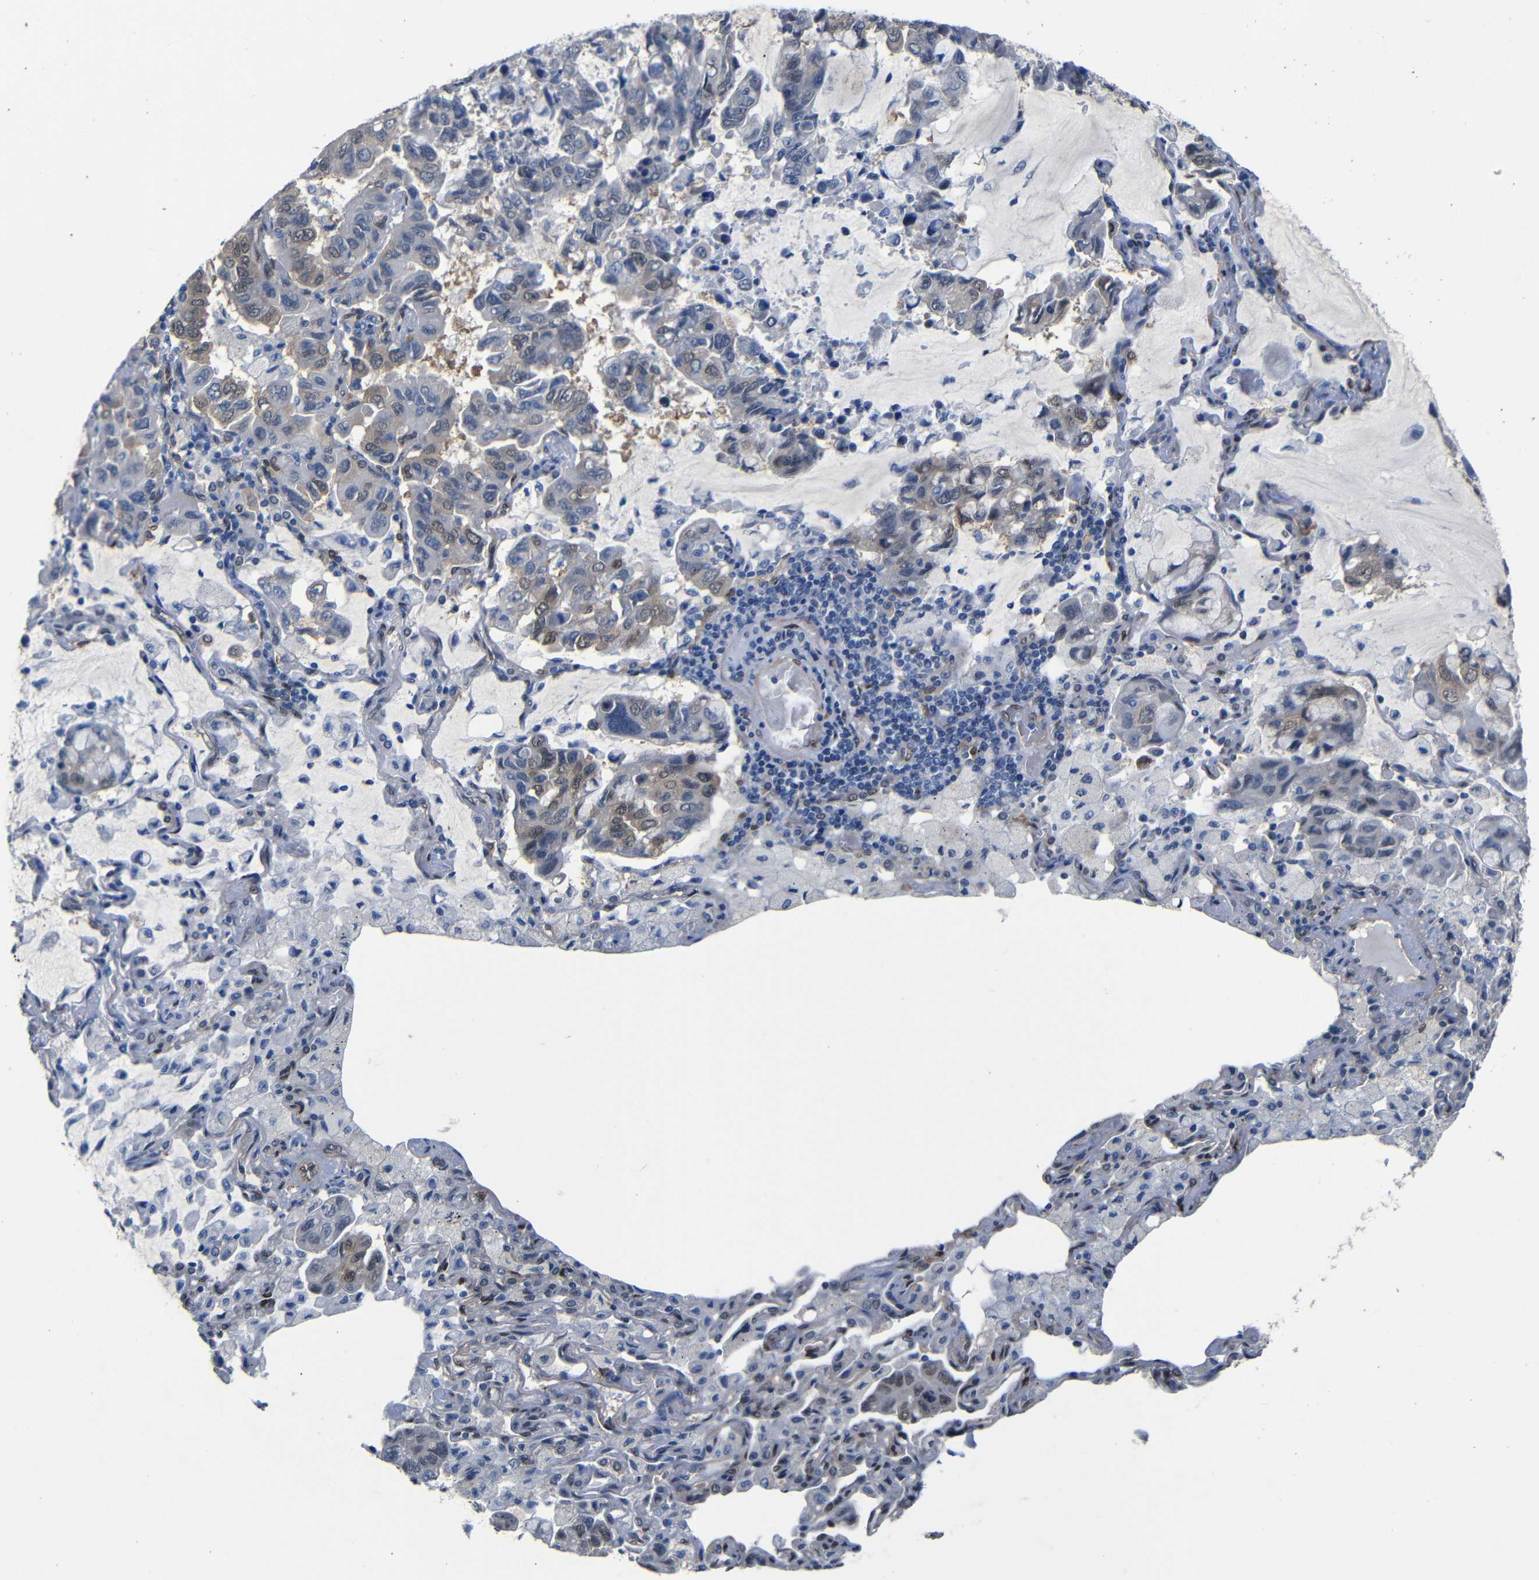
{"staining": {"intensity": "weak", "quantity": "<25%", "location": "cytoplasmic/membranous"}, "tissue": "lung cancer", "cell_type": "Tumor cells", "image_type": "cancer", "snomed": [{"axis": "morphology", "description": "Adenocarcinoma, NOS"}, {"axis": "topography", "description": "Lung"}], "caption": "Protein analysis of adenocarcinoma (lung) displays no significant positivity in tumor cells.", "gene": "YAP1", "patient": {"sex": "male", "age": 64}}